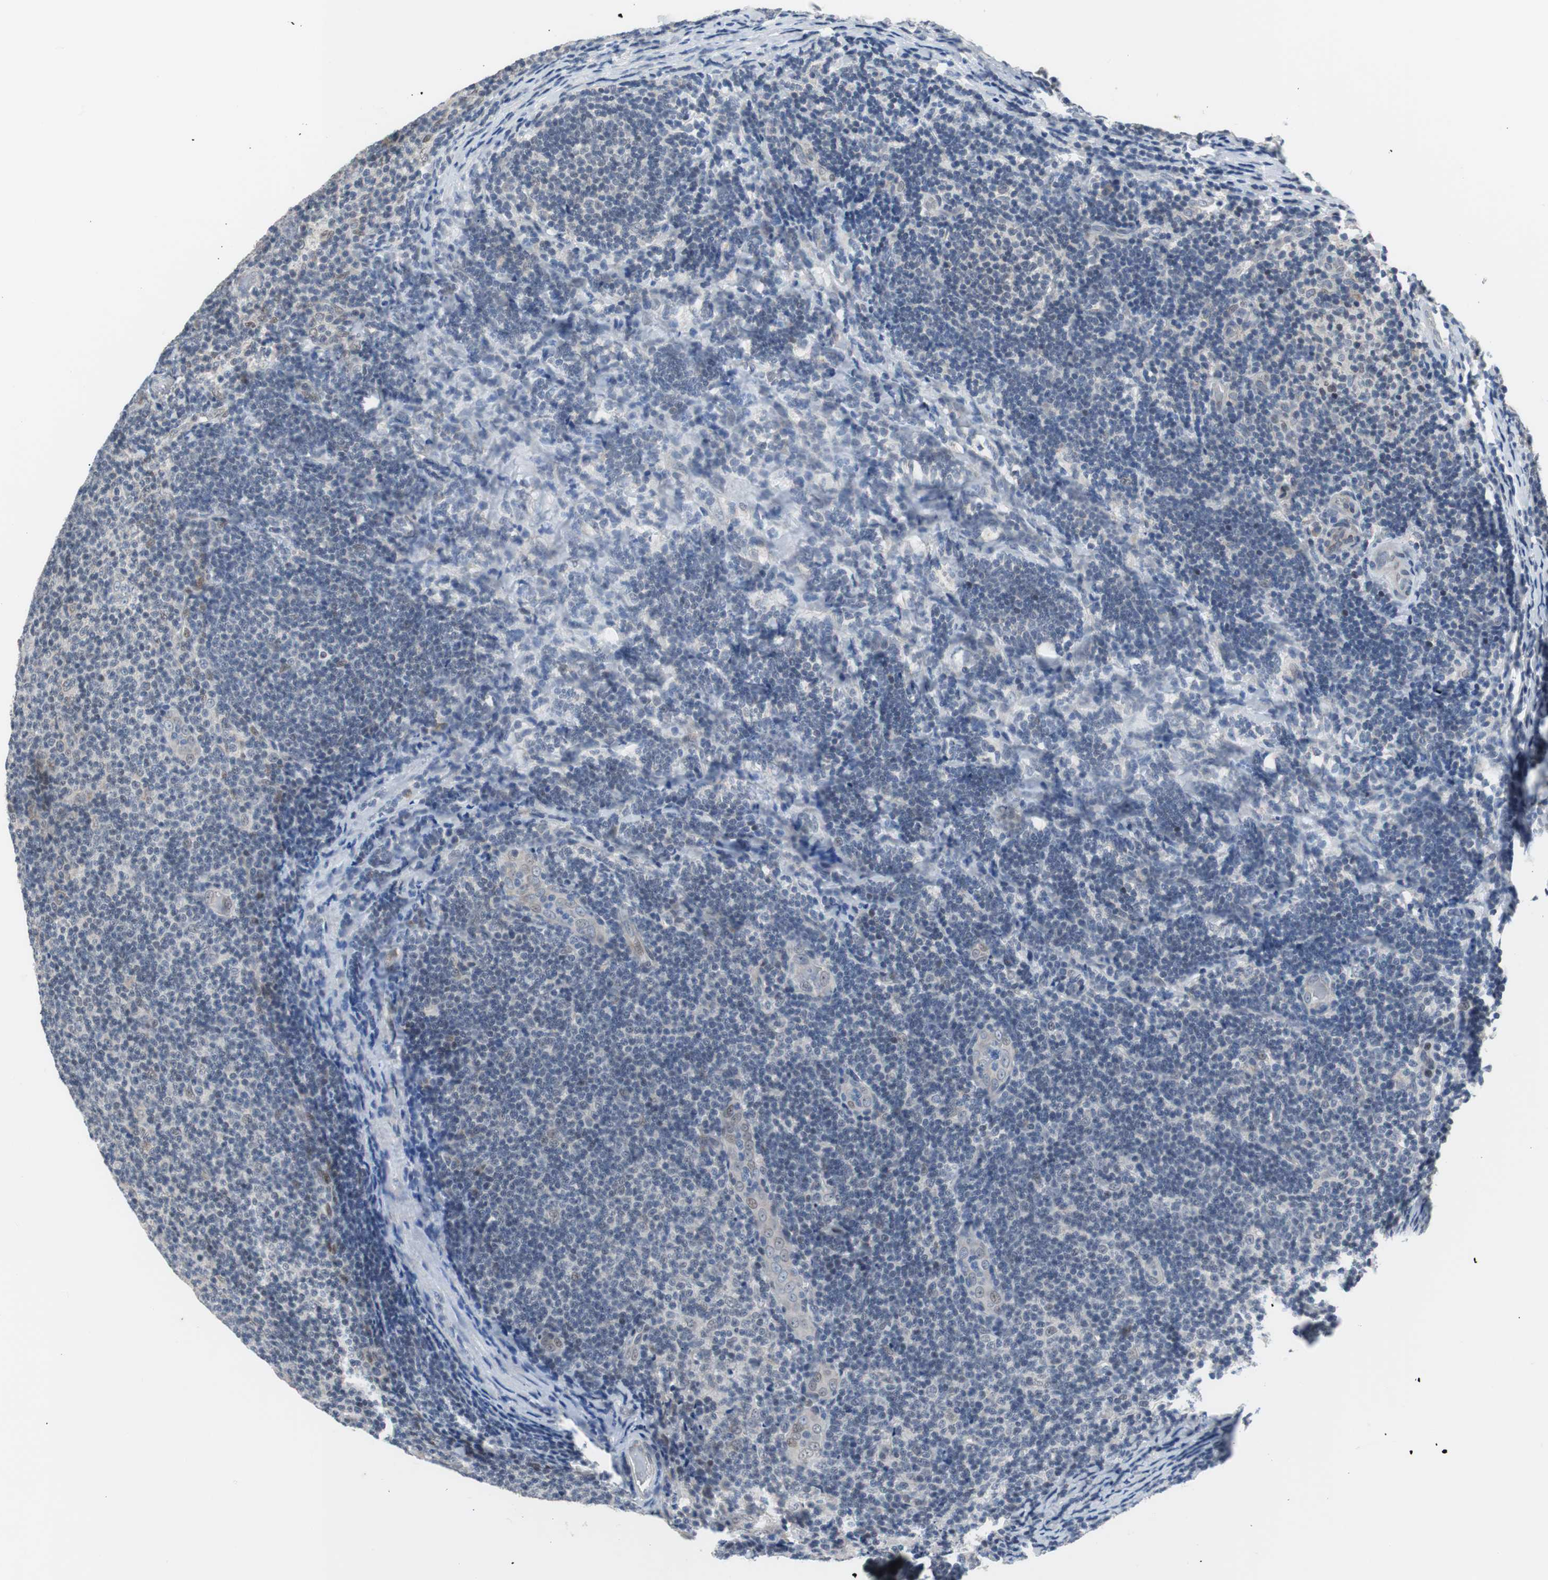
{"staining": {"intensity": "weak", "quantity": "<25%", "location": "nuclear"}, "tissue": "lymphoma", "cell_type": "Tumor cells", "image_type": "cancer", "snomed": [{"axis": "morphology", "description": "Malignant lymphoma, non-Hodgkin's type, Low grade"}, {"axis": "topography", "description": "Lymph node"}], "caption": "There is no significant positivity in tumor cells of lymphoma.", "gene": "TP63", "patient": {"sex": "male", "age": 83}}